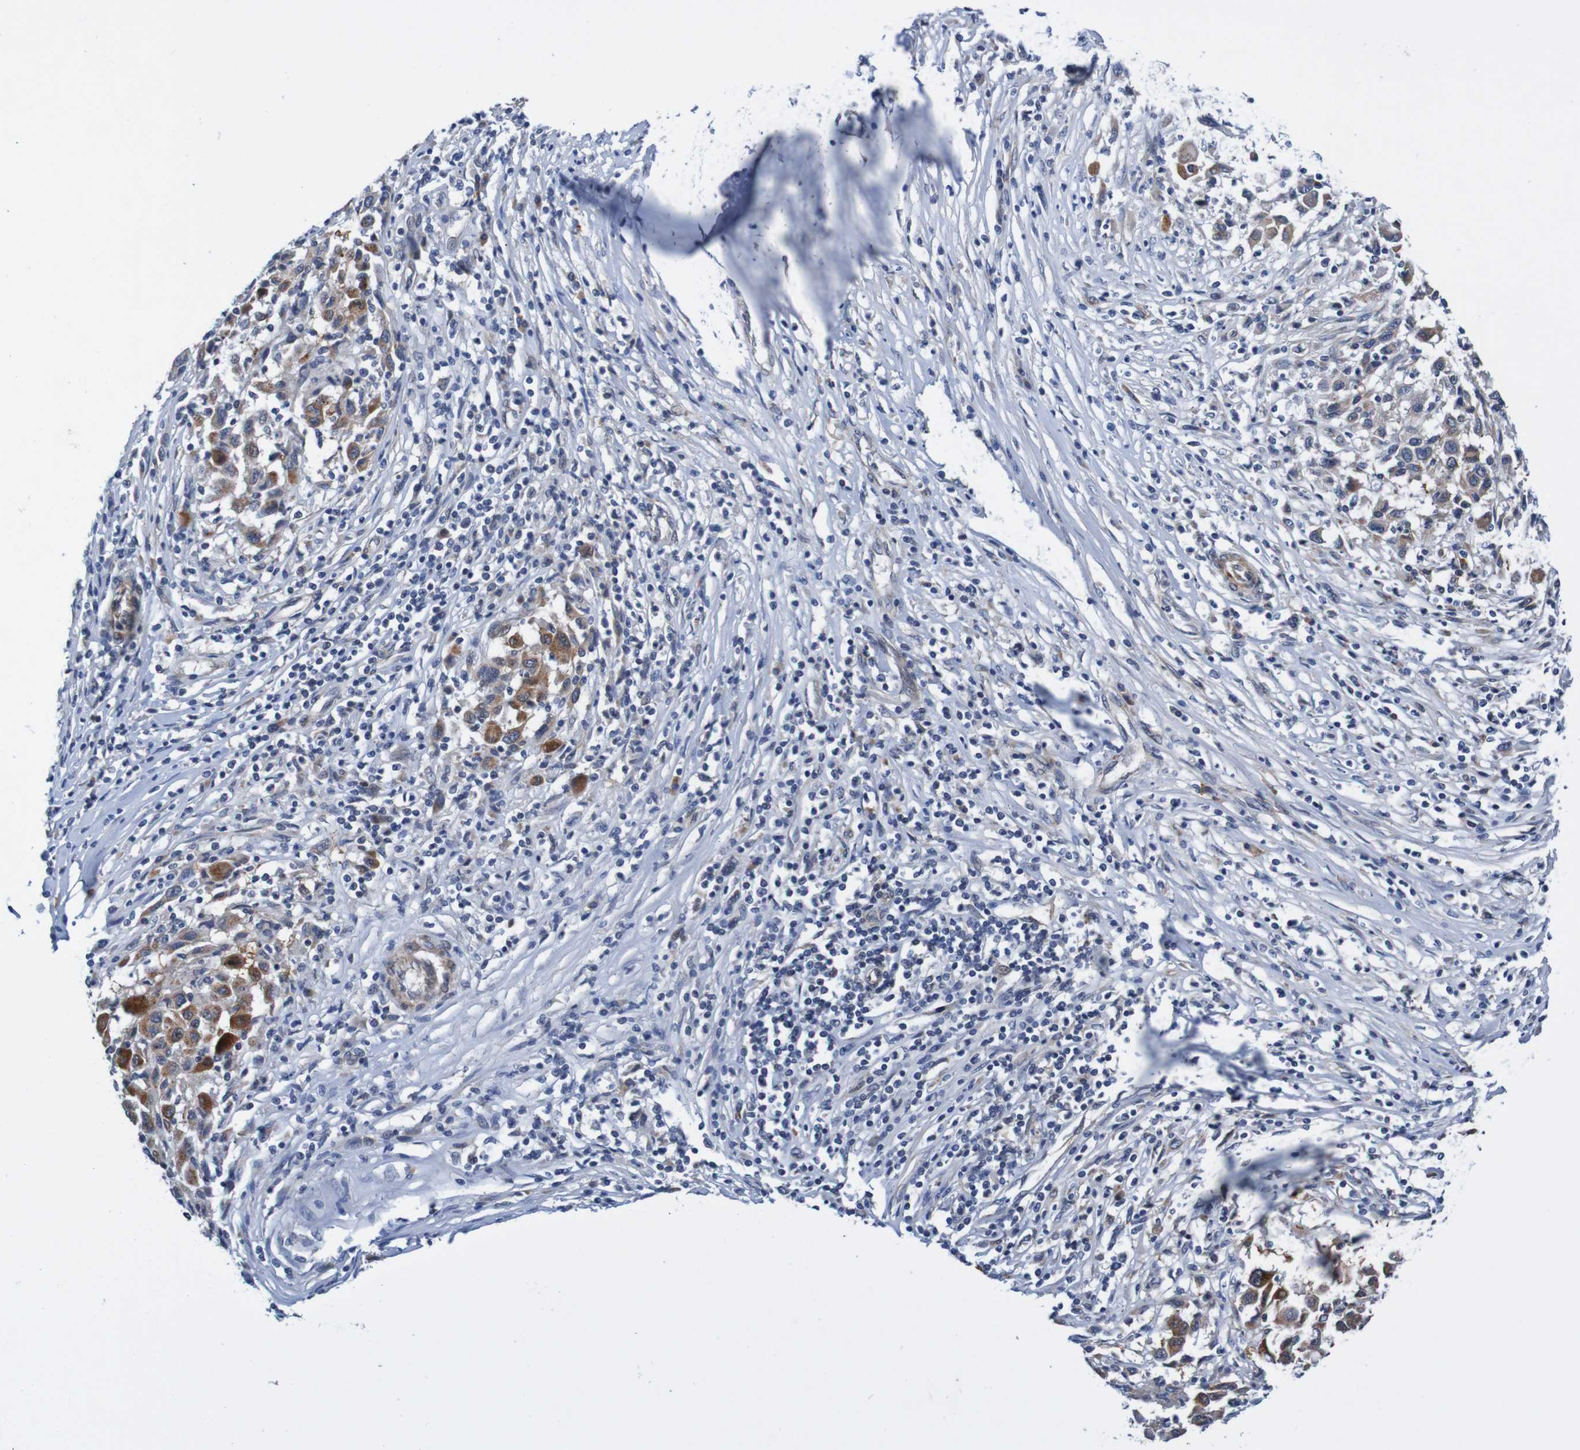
{"staining": {"intensity": "moderate", "quantity": ">75%", "location": "cytoplasmic/membranous"}, "tissue": "melanoma", "cell_type": "Tumor cells", "image_type": "cancer", "snomed": [{"axis": "morphology", "description": "Malignant melanoma, Metastatic site"}, {"axis": "topography", "description": "Lymph node"}], "caption": "This image demonstrates malignant melanoma (metastatic site) stained with immunohistochemistry to label a protein in brown. The cytoplasmic/membranous of tumor cells show moderate positivity for the protein. Nuclei are counter-stained blue.", "gene": "CPED1", "patient": {"sex": "male", "age": 61}}